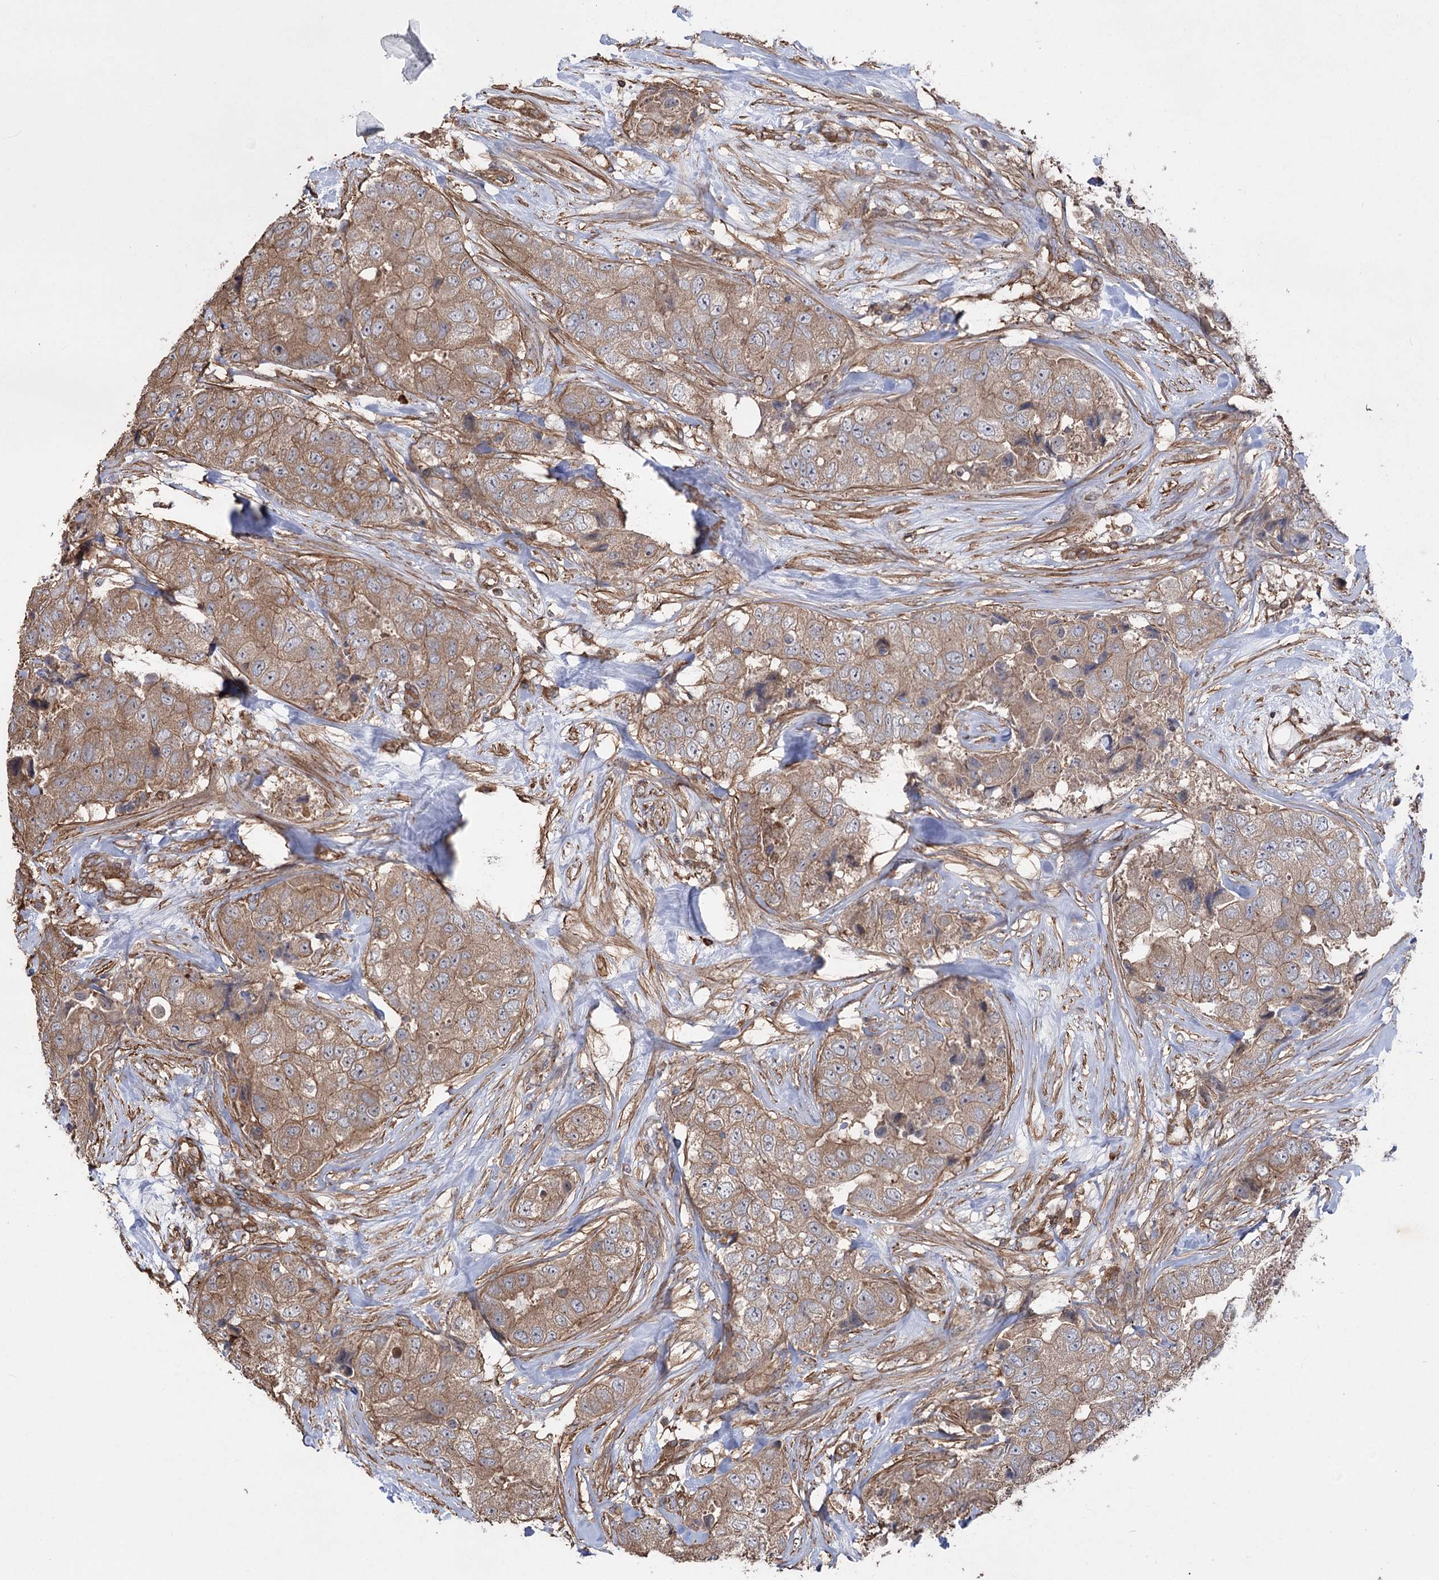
{"staining": {"intensity": "moderate", "quantity": ">75%", "location": "cytoplasmic/membranous"}, "tissue": "breast cancer", "cell_type": "Tumor cells", "image_type": "cancer", "snomed": [{"axis": "morphology", "description": "Duct carcinoma"}, {"axis": "topography", "description": "Breast"}], "caption": "Breast cancer stained with DAB immunohistochemistry (IHC) reveals medium levels of moderate cytoplasmic/membranous expression in approximately >75% of tumor cells. (DAB (3,3'-diaminobenzidine) = brown stain, brightfield microscopy at high magnification).", "gene": "LARS2", "patient": {"sex": "female", "age": 62}}